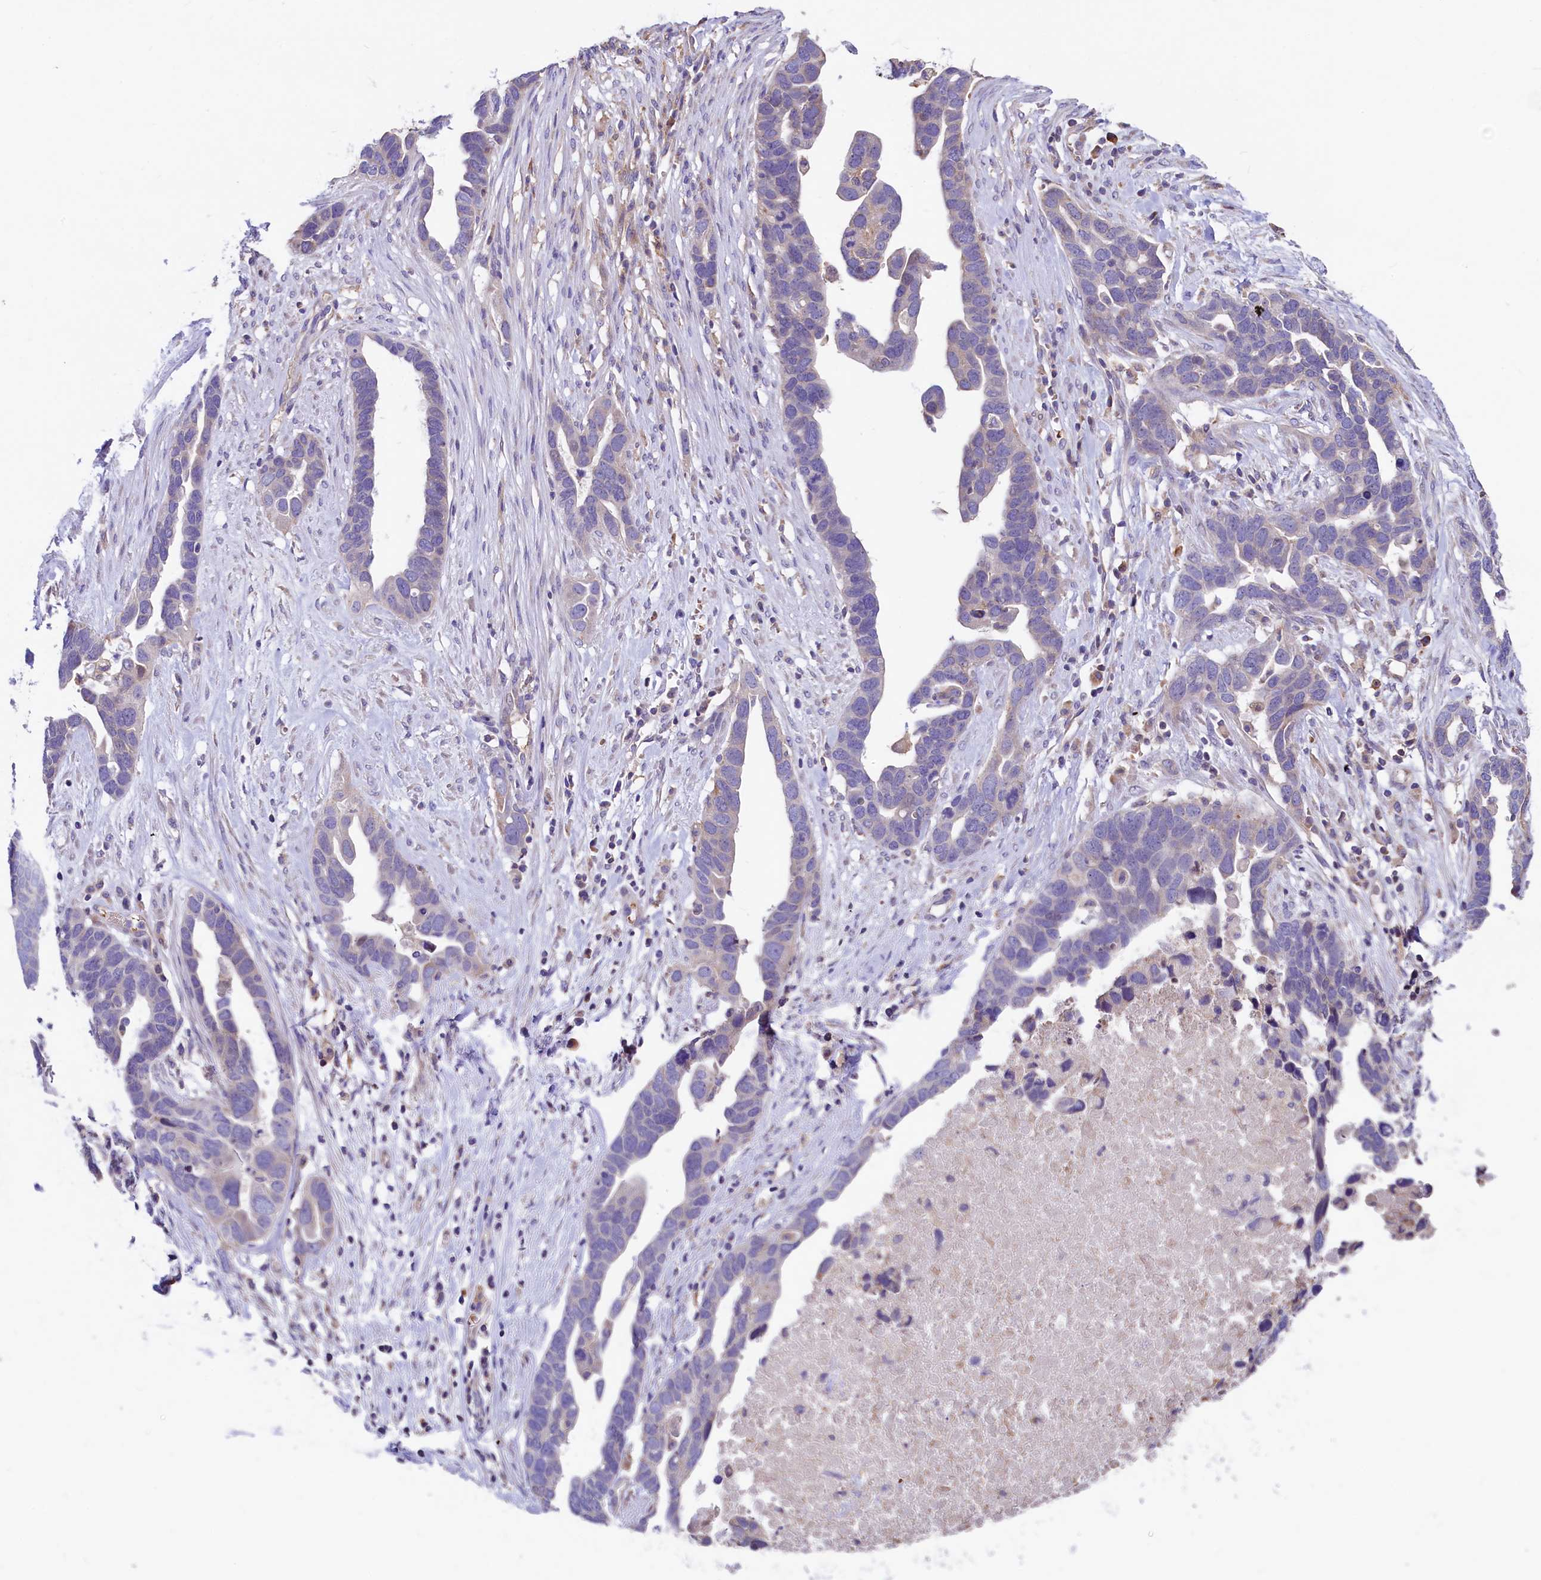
{"staining": {"intensity": "negative", "quantity": "none", "location": "none"}, "tissue": "ovarian cancer", "cell_type": "Tumor cells", "image_type": "cancer", "snomed": [{"axis": "morphology", "description": "Cystadenocarcinoma, serous, NOS"}, {"axis": "topography", "description": "Ovary"}], "caption": "Serous cystadenocarcinoma (ovarian) stained for a protein using immunohistochemistry (IHC) reveals no expression tumor cells.", "gene": "HPS6", "patient": {"sex": "female", "age": 54}}